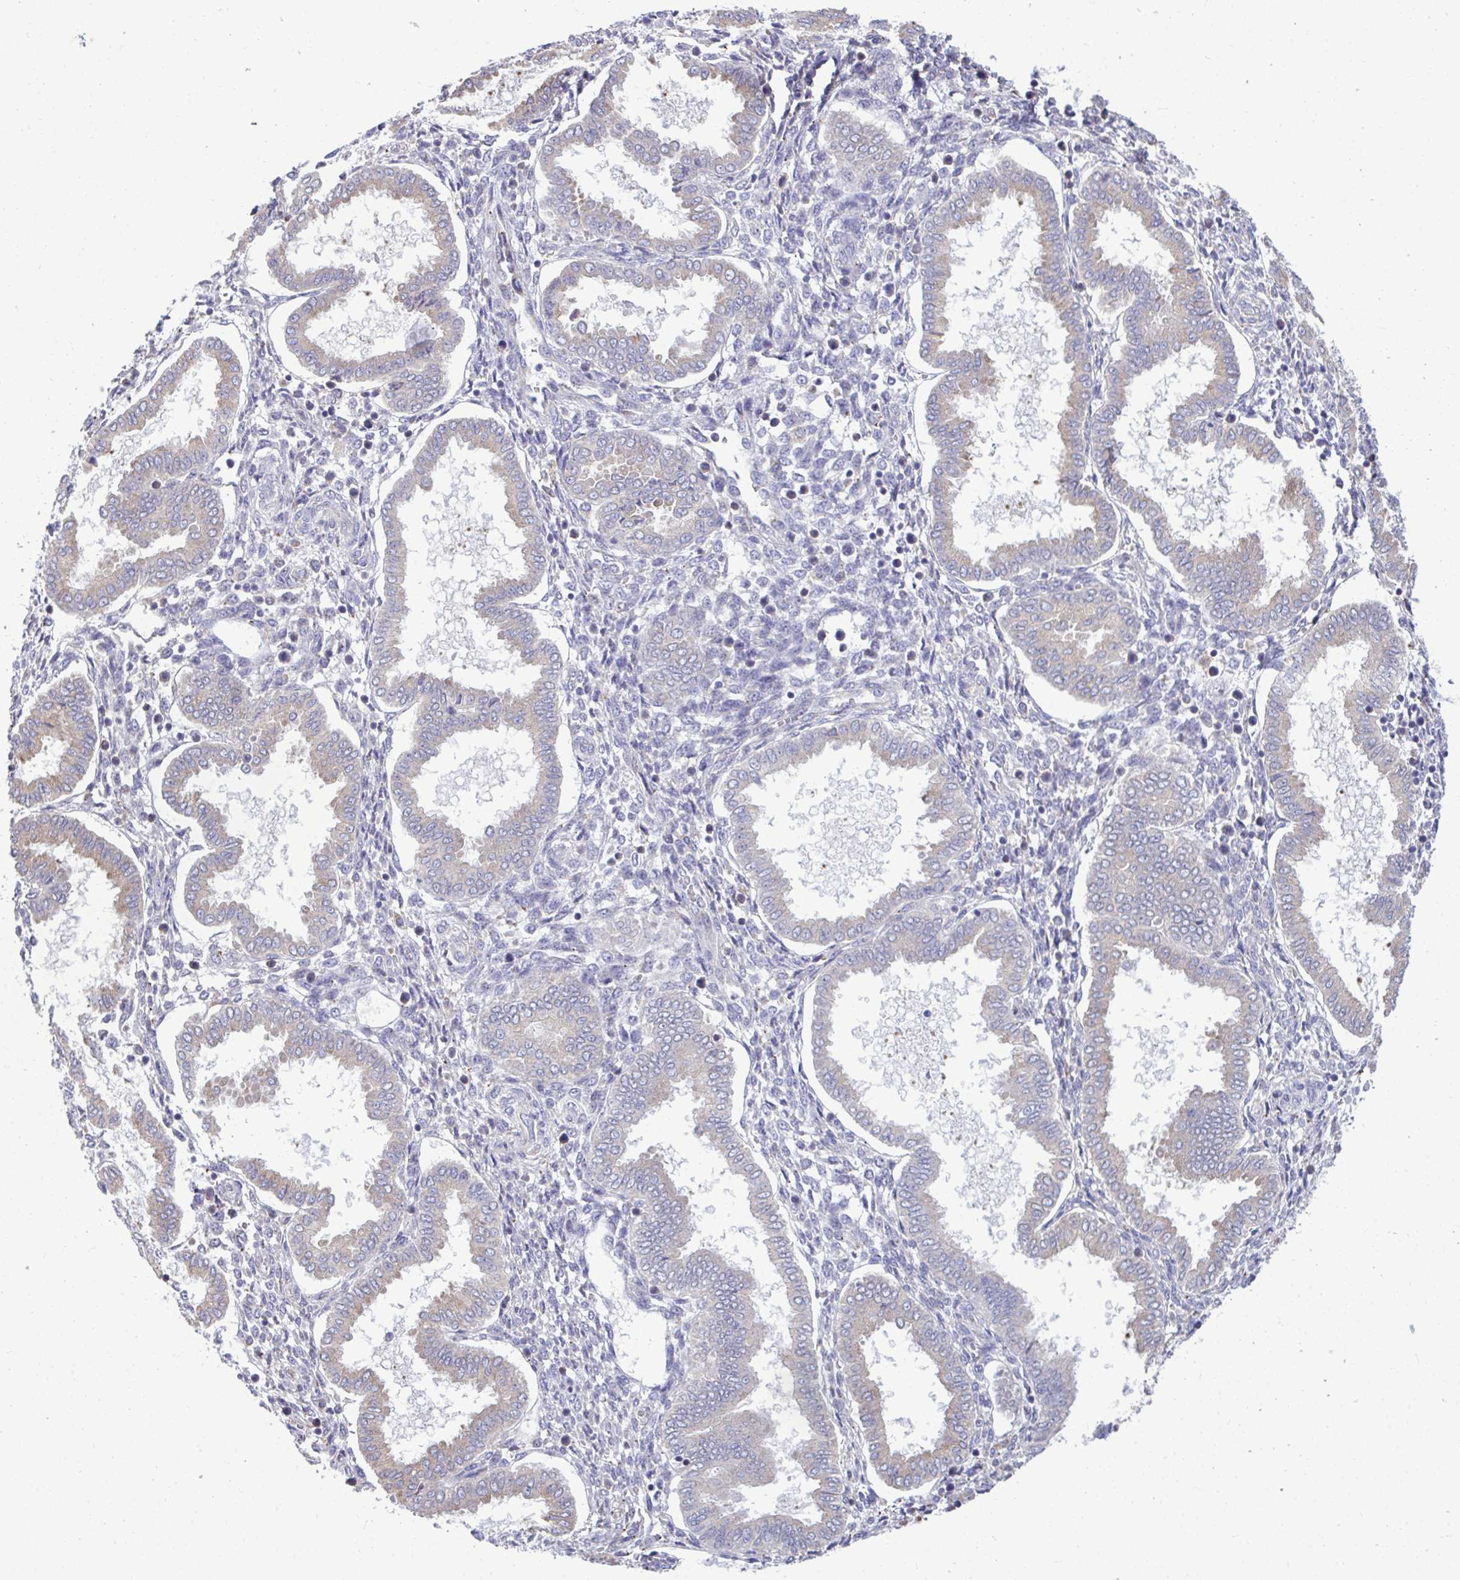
{"staining": {"intensity": "negative", "quantity": "none", "location": "none"}, "tissue": "endometrium", "cell_type": "Cells in endometrial stroma", "image_type": "normal", "snomed": [{"axis": "morphology", "description": "Normal tissue, NOS"}, {"axis": "topography", "description": "Endometrium"}], "caption": "Cells in endometrial stroma show no significant protein positivity in benign endometrium.", "gene": "PIGK", "patient": {"sex": "female", "age": 24}}